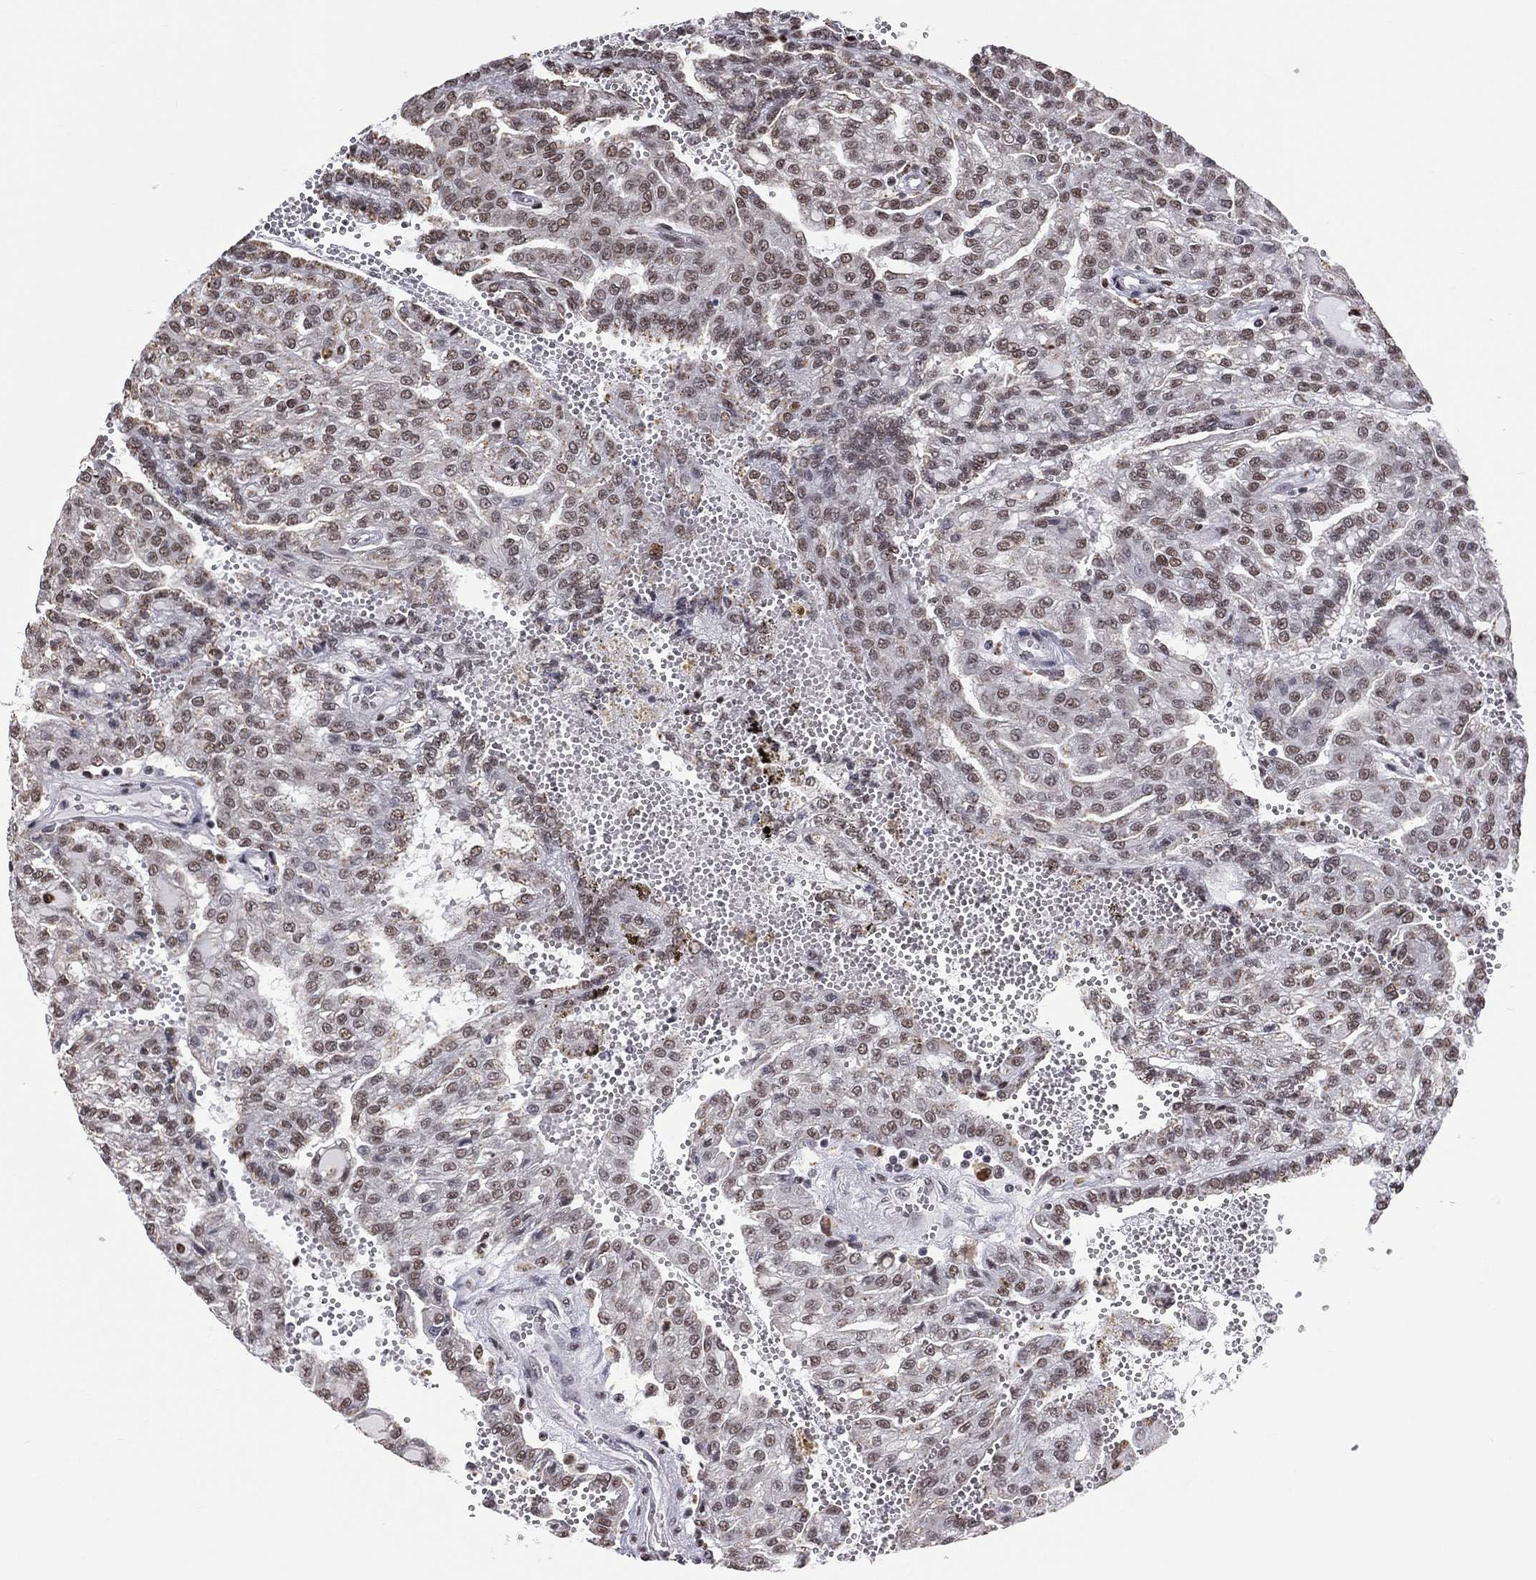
{"staining": {"intensity": "moderate", "quantity": "25%-75%", "location": "nuclear"}, "tissue": "renal cancer", "cell_type": "Tumor cells", "image_type": "cancer", "snomed": [{"axis": "morphology", "description": "Adenocarcinoma, NOS"}, {"axis": "topography", "description": "Kidney"}], "caption": "Immunohistochemical staining of renal cancer (adenocarcinoma) exhibits moderate nuclear protein staining in approximately 25%-75% of tumor cells.", "gene": "ZNF7", "patient": {"sex": "male", "age": 63}}